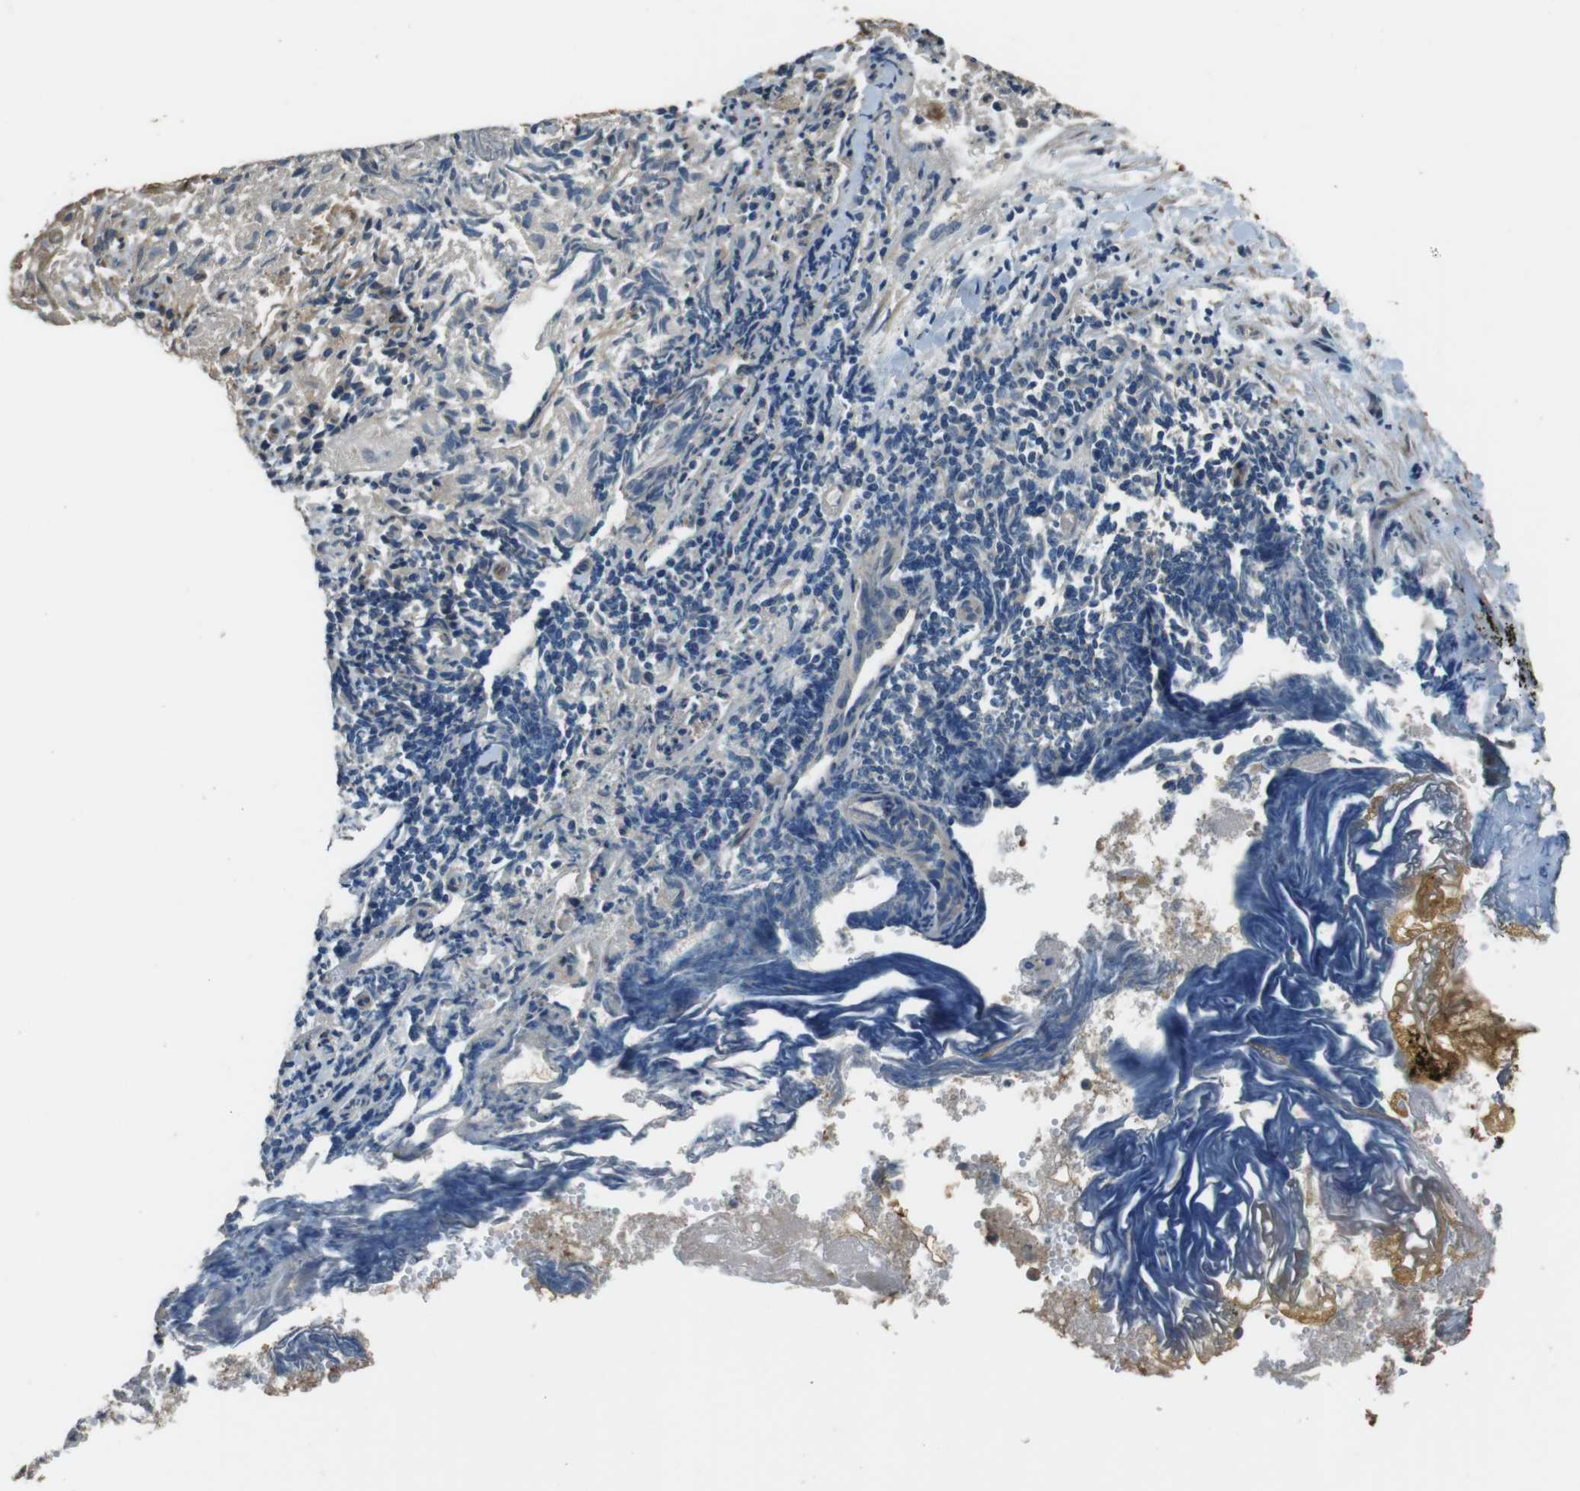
{"staining": {"intensity": "negative", "quantity": "none", "location": "none"}, "tissue": "lung cancer", "cell_type": "Tumor cells", "image_type": "cancer", "snomed": [{"axis": "morphology", "description": "Inflammation, NOS"}, {"axis": "morphology", "description": "Squamous cell carcinoma, NOS"}, {"axis": "topography", "description": "Lymph node"}, {"axis": "topography", "description": "Soft tissue"}, {"axis": "topography", "description": "Lung"}], "caption": "The image demonstrates no staining of tumor cells in squamous cell carcinoma (lung).", "gene": "MSRB3", "patient": {"sex": "male", "age": 66}}